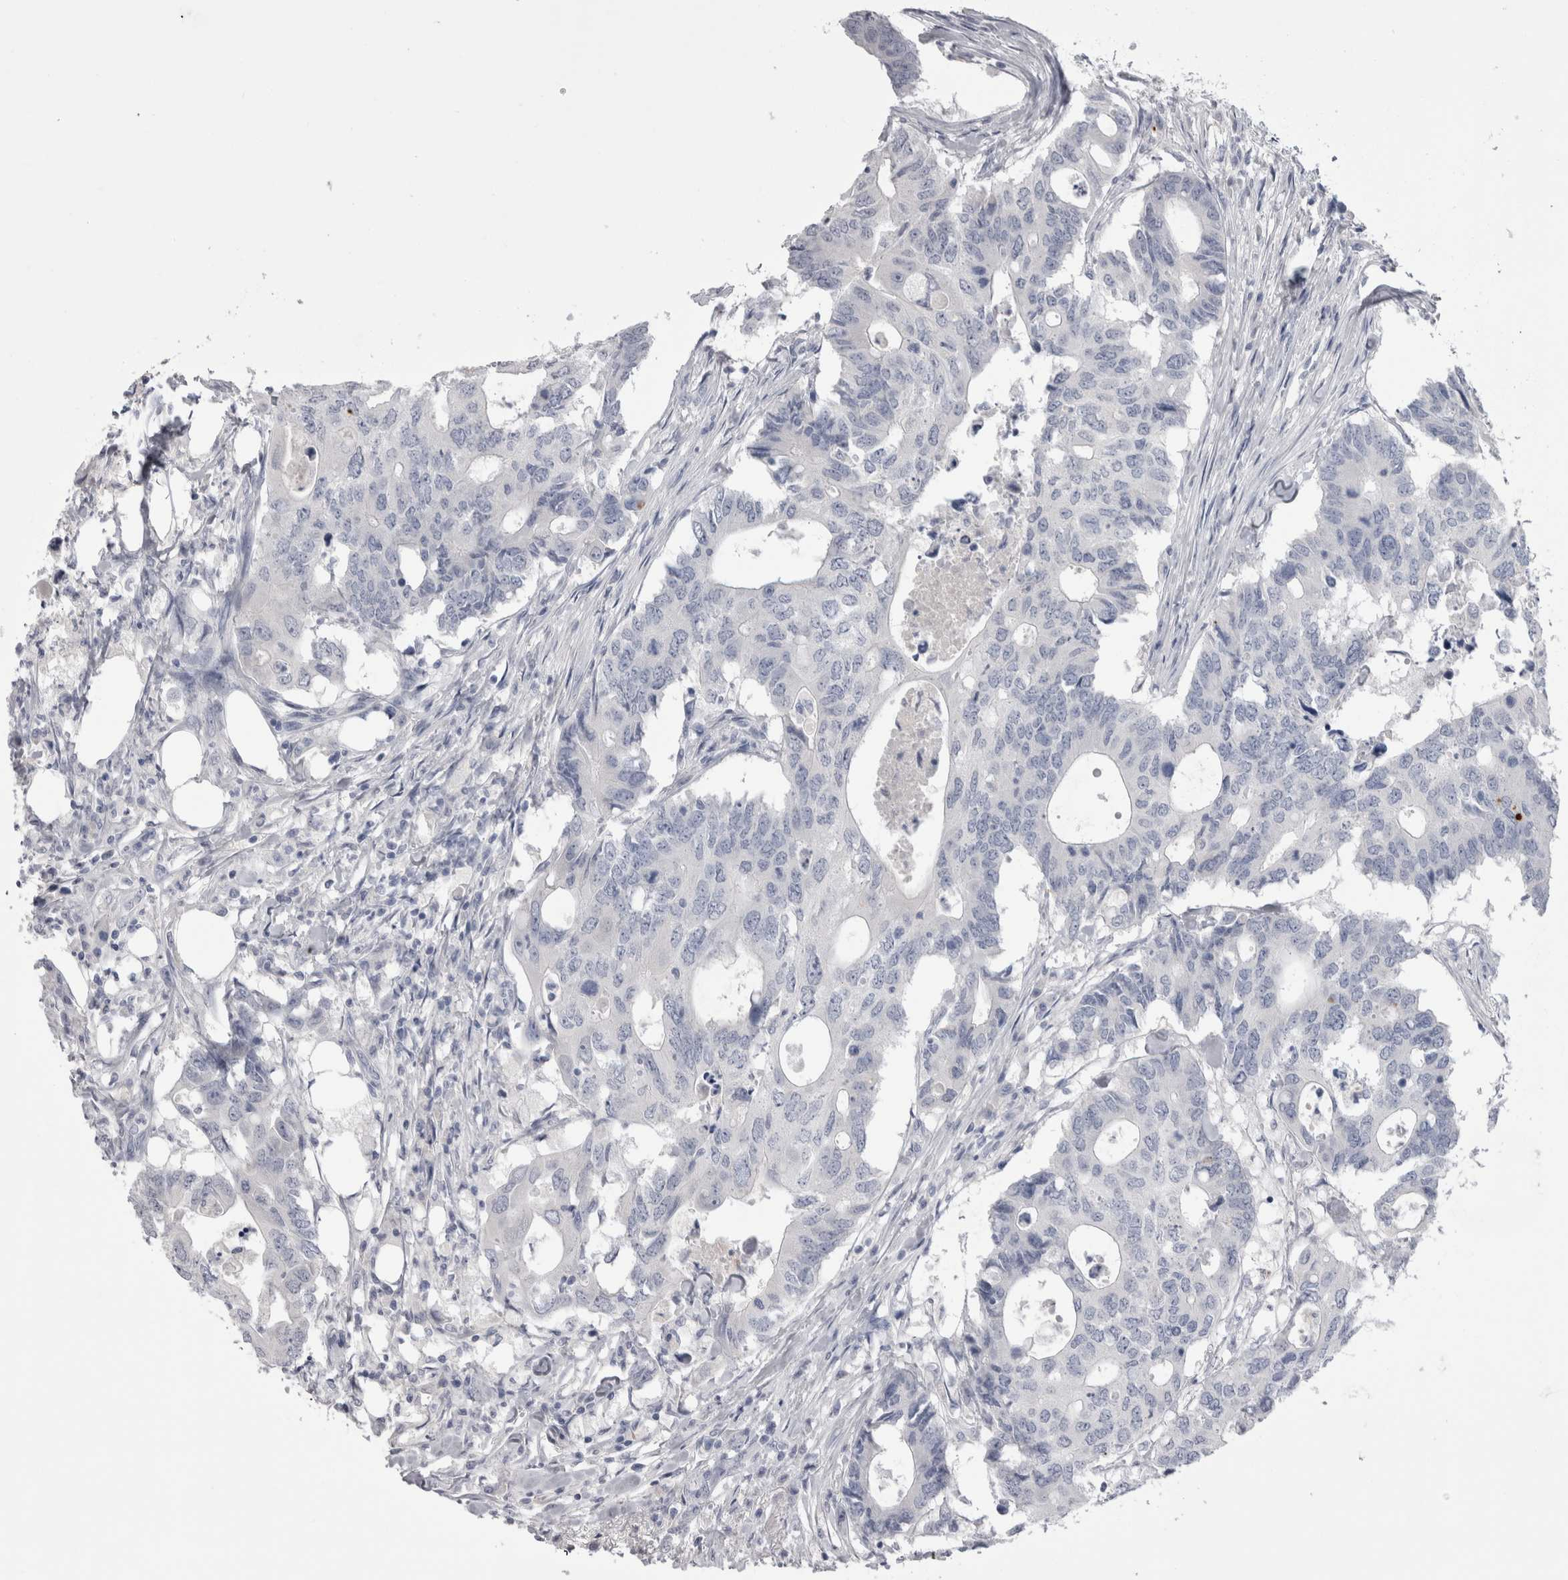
{"staining": {"intensity": "negative", "quantity": "none", "location": "none"}, "tissue": "colorectal cancer", "cell_type": "Tumor cells", "image_type": "cancer", "snomed": [{"axis": "morphology", "description": "Adenocarcinoma, NOS"}, {"axis": "topography", "description": "Colon"}], "caption": "Colorectal adenocarcinoma was stained to show a protein in brown. There is no significant expression in tumor cells. (Brightfield microscopy of DAB (3,3'-diaminobenzidine) immunohistochemistry at high magnification).", "gene": "ADAM2", "patient": {"sex": "male", "age": 71}}